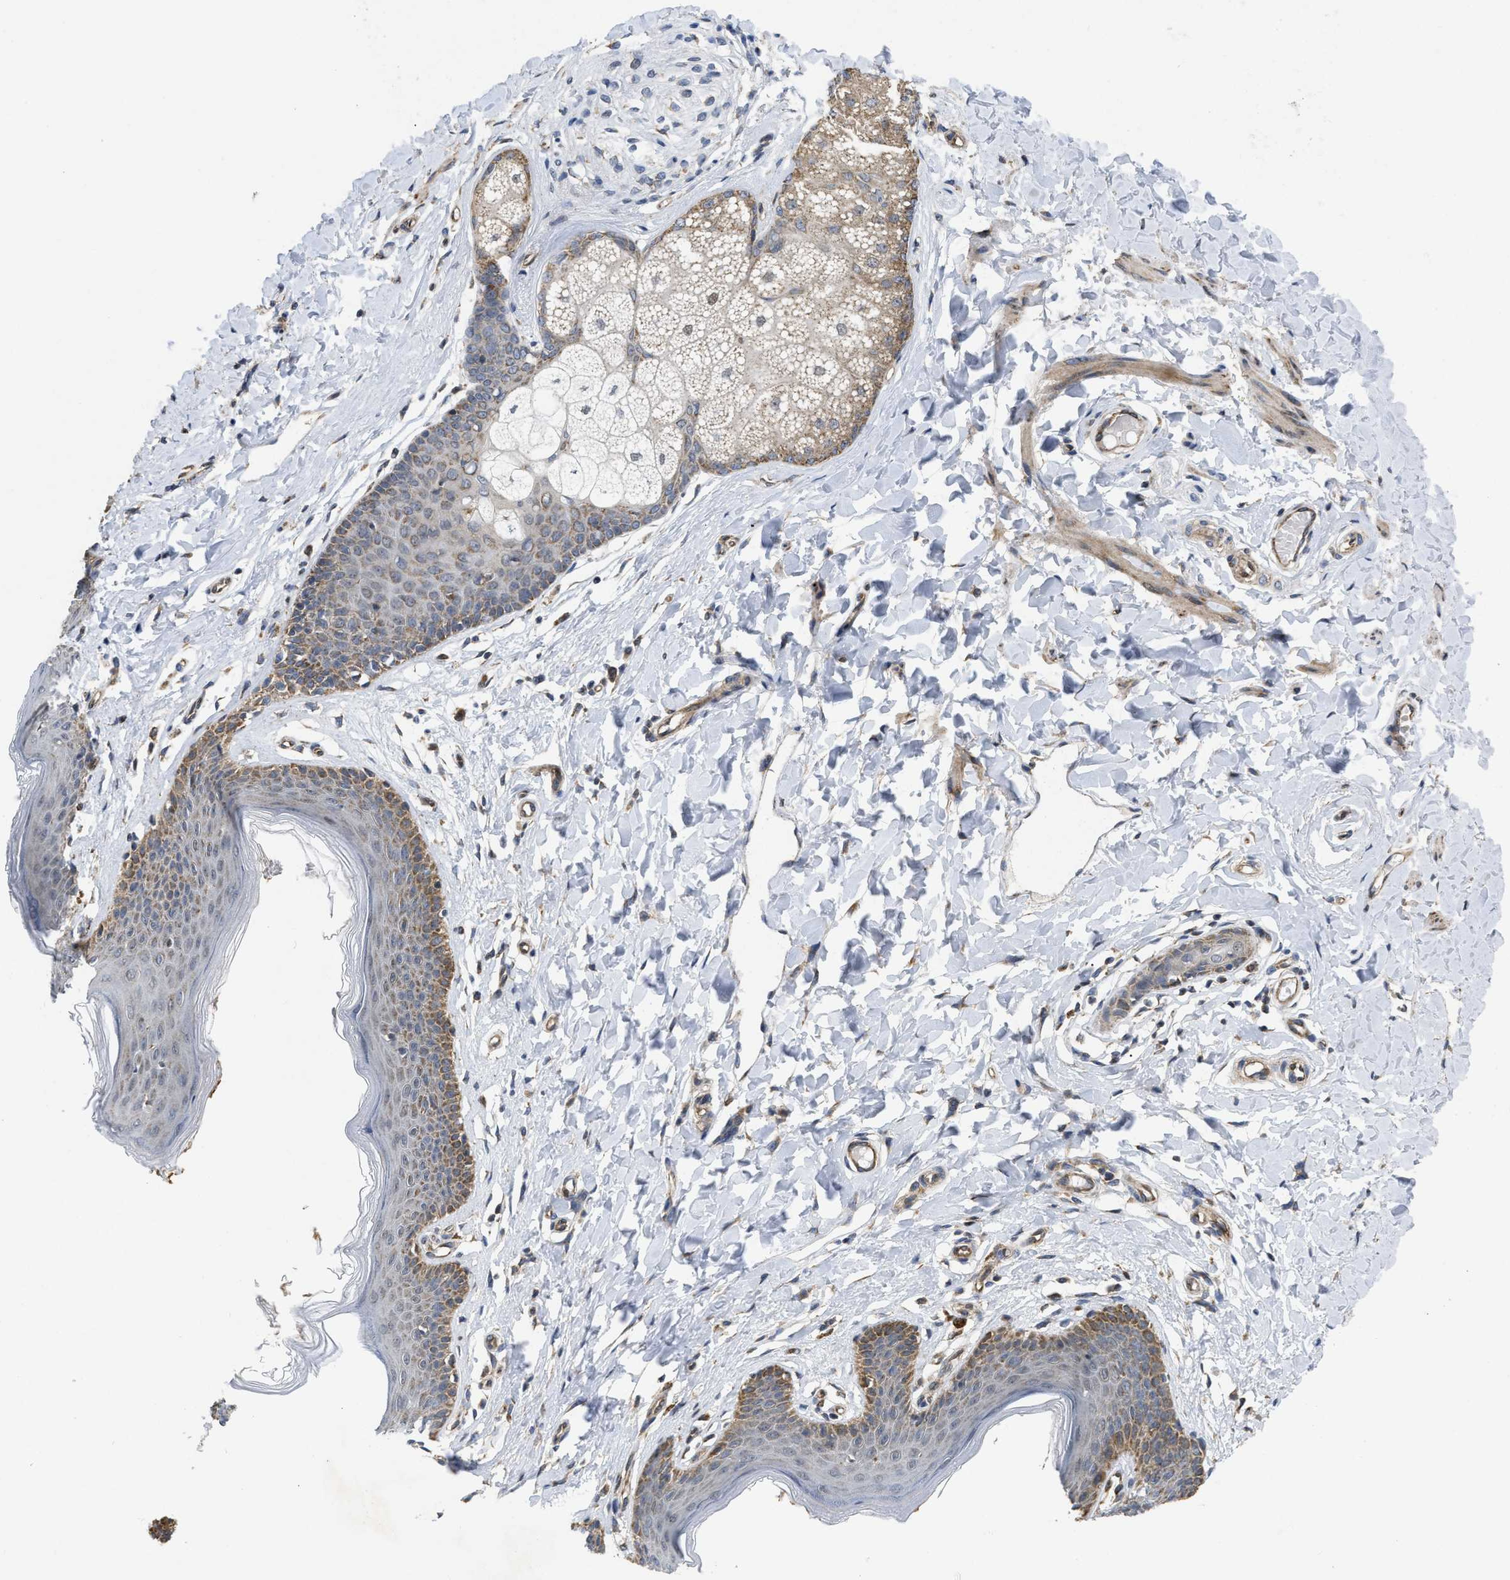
{"staining": {"intensity": "moderate", "quantity": "<25%", "location": "cytoplasmic/membranous"}, "tissue": "skin", "cell_type": "Epidermal cells", "image_type": "normal", "snomed": [{"axis": "morphology", "description": "Normal tissue, NOS"}, {"axis": "topography", "description": "Vulva"}], "caption": "This micrograph displays IHC staining of unremarkable human skin, with low moderate cytoplasmic/membranous staining in approximately <25% of epidermal cells.", "gene": "EOGT", "patient": {"sex": "female", "age": 66}}